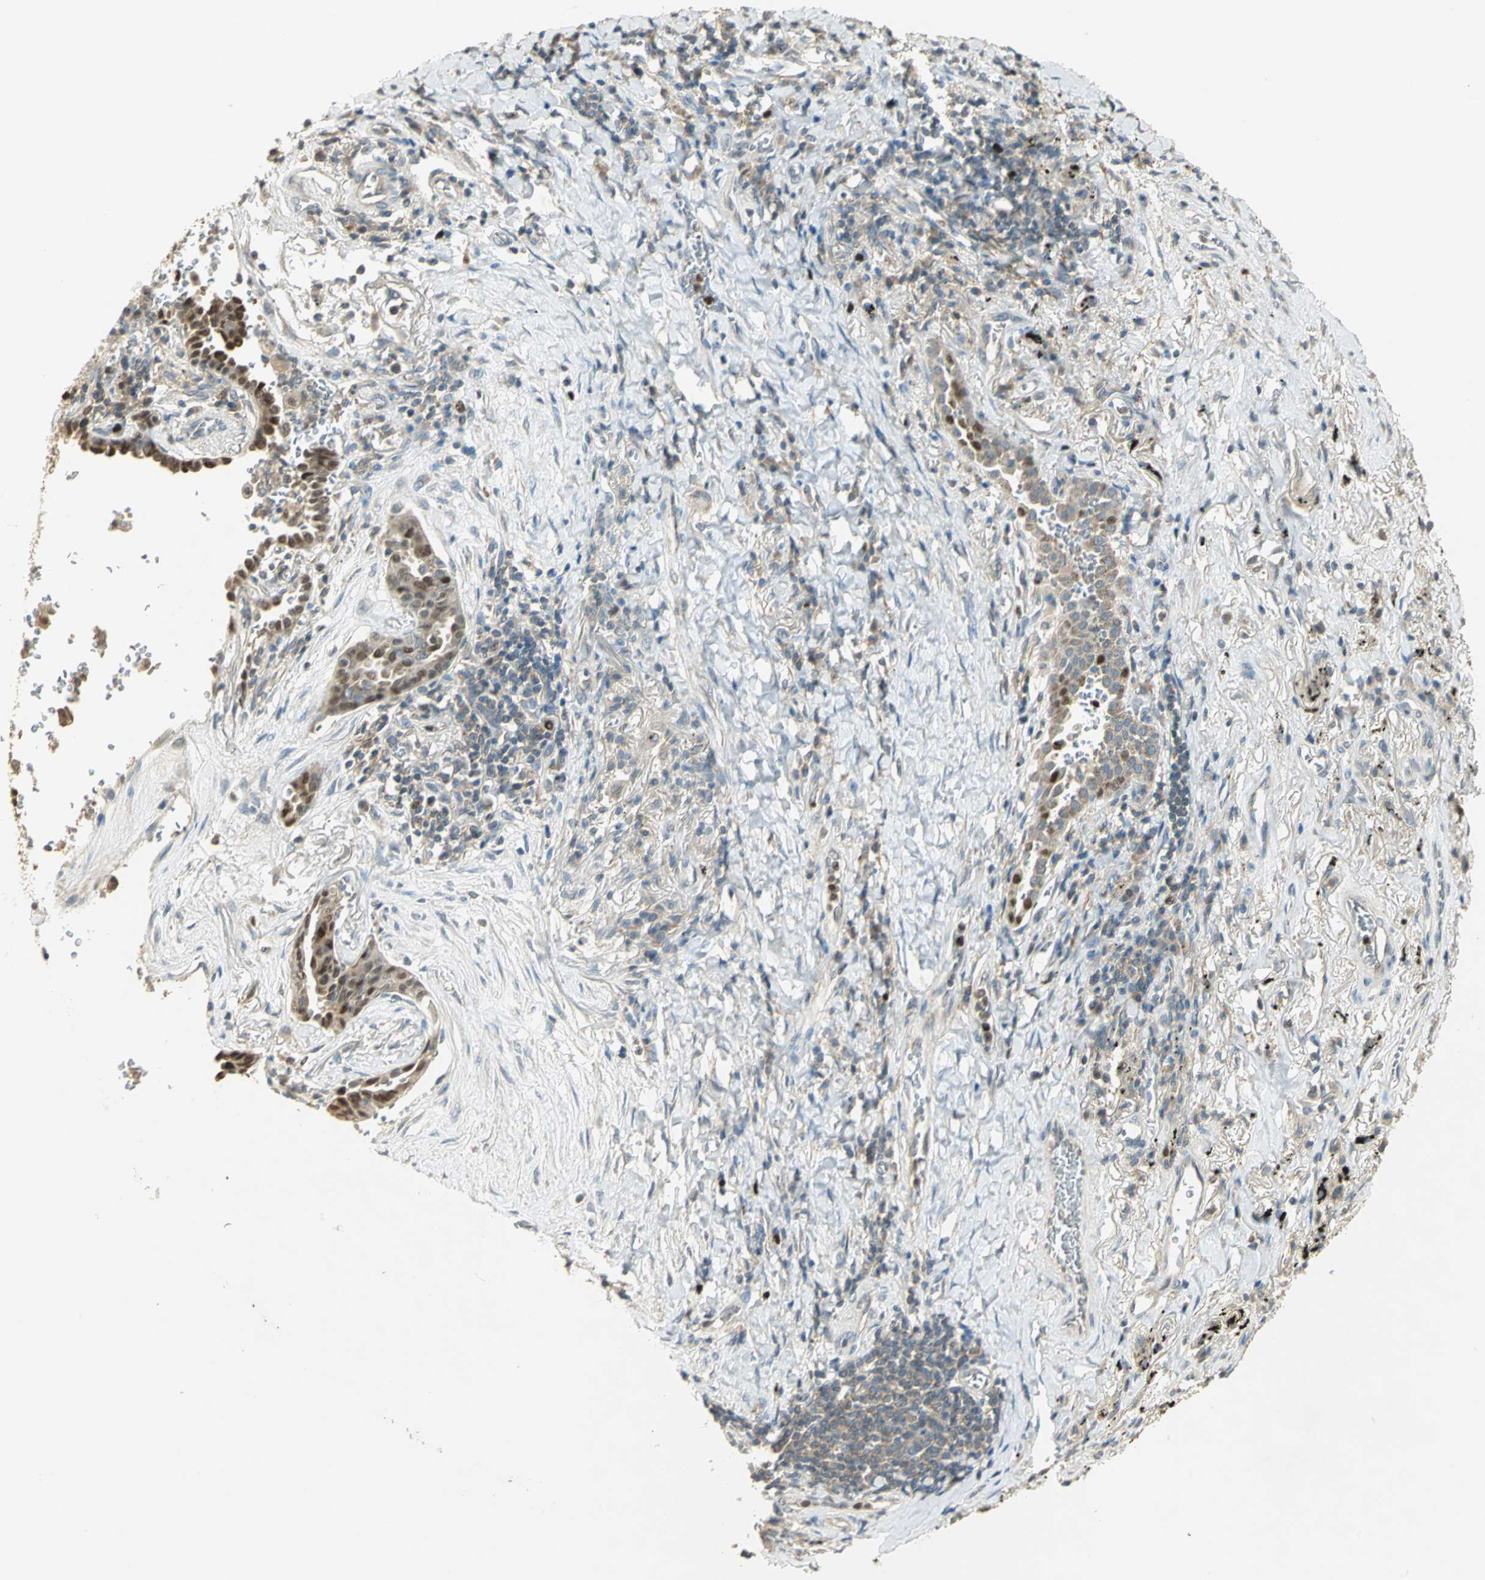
{"staining": {"intensity": "strong", "quantity": "25%-75%", "location": "nuclear"}, "tissue": "lung cancer", "cell_type": "Tumor cells", "image_type": "cancer", "snomed": [{"axis": "morphology", "description": "Adenocarcinoma, NOS"}, {"axis": "topography", "description": "Lung"}], "caption": "Adenocarcinoma (lung) tissue shows strong nuclear expression in about 25%-75% of tumor cells (Stains: DAB (3,3'-diaminobenzidine) in brown, nuclei in blue, Microscopy: brightfield microscopy at high magnification).", "gene": "BIRC2", "patient": {"sex": "female", "age": 64}}